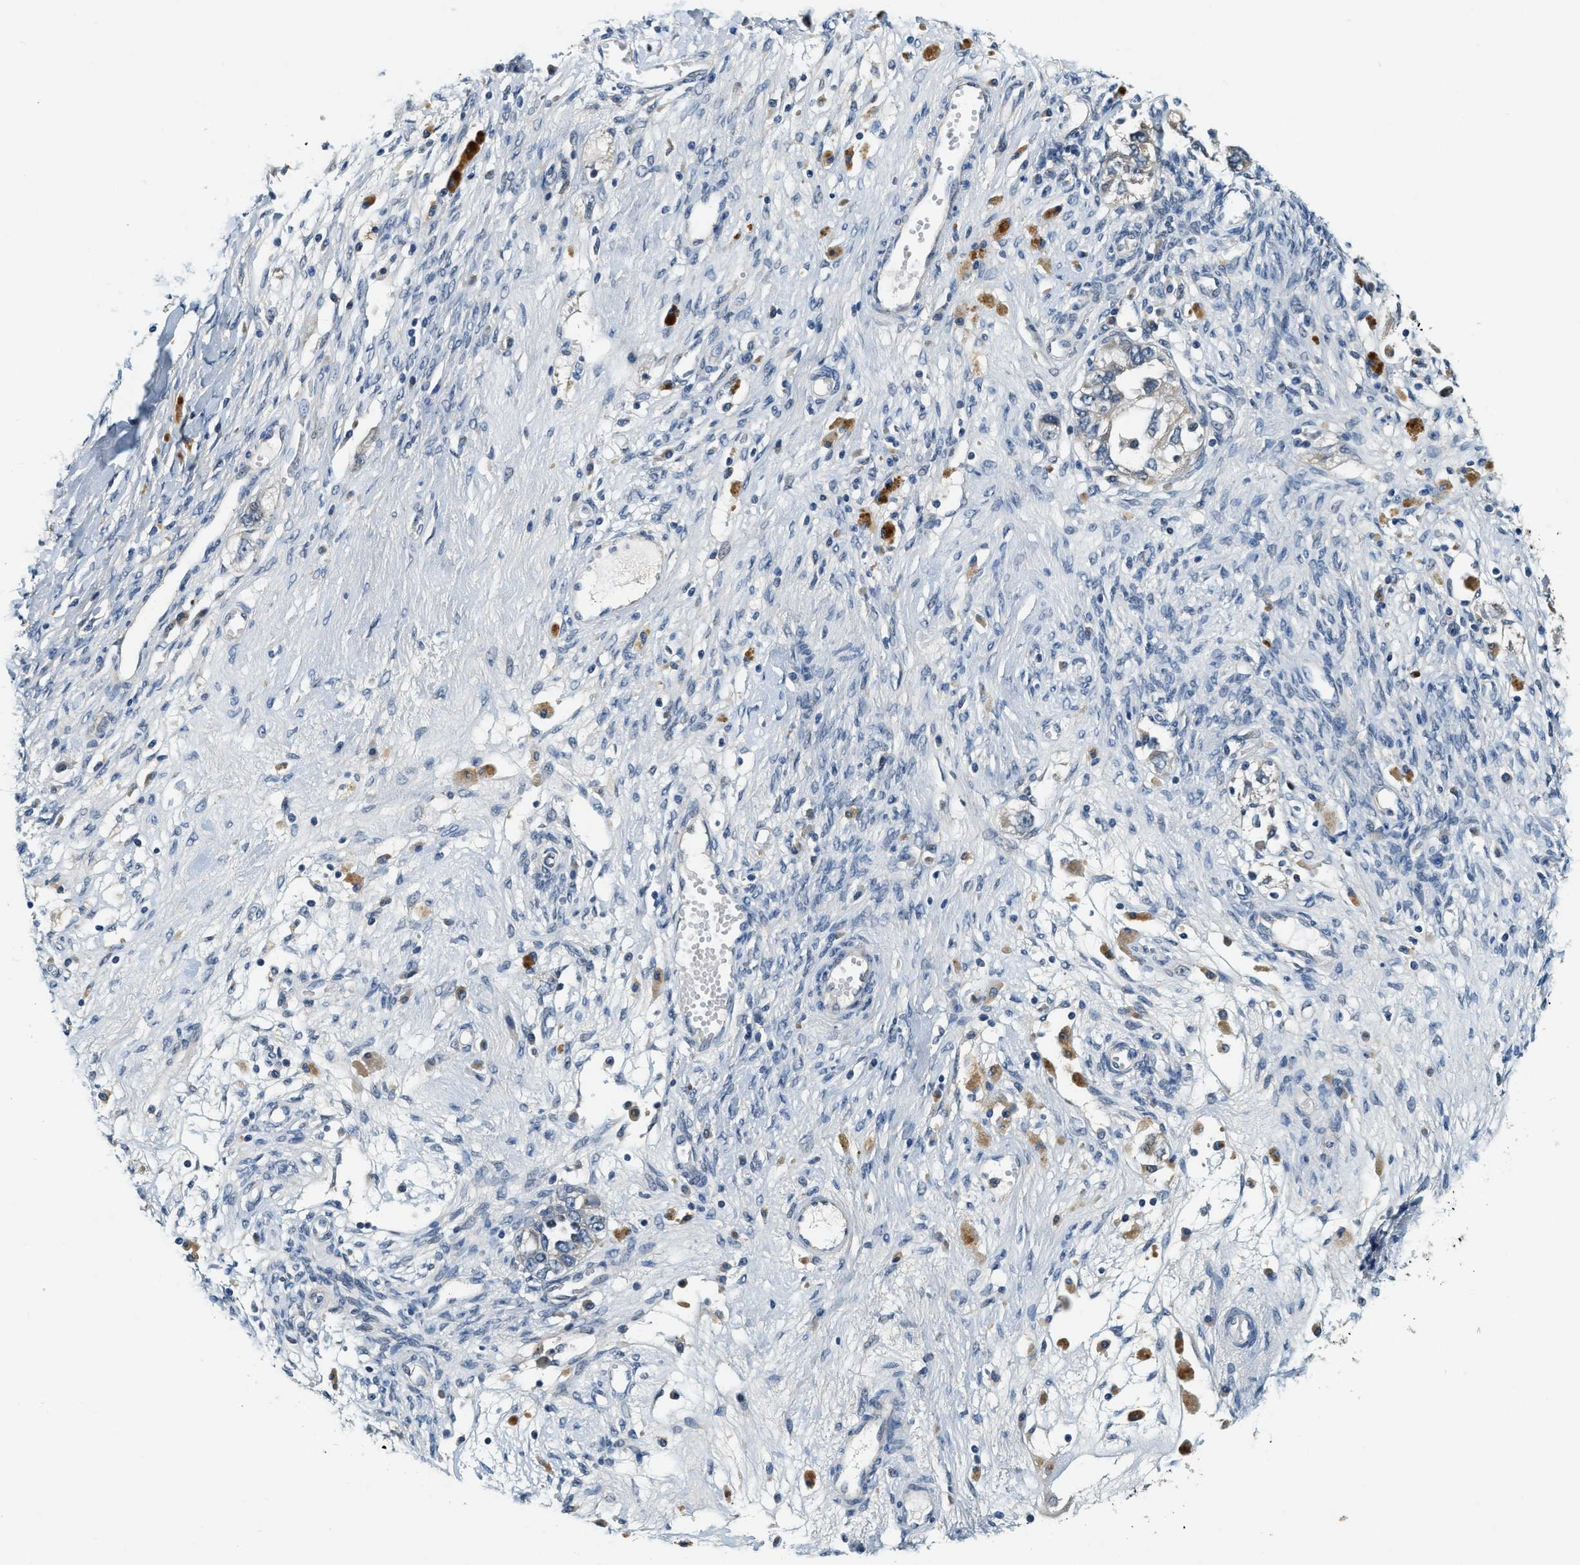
{"staining": {"intensity": "negative", "quantity": "none", "location": "none"}, "tissue": "ovarian cancer", "cell_type": "Tumor cells", "image_type": "cancer", "snomed": [{"axis": "morphology", "description": "Carcinoma, NOS"}, {"axis": "morphology", "description": "Cystadenocarcinoma, serous, NOS"}, {"axis": "topography", "description": "Ovary"}], "caption": "Photomicrograph shows no significant protein staining in tumor cells of ovarian cancer (serous cystadenocarcinoma).", "gene": "YAE1", "patient": {"sex": "female", "age": 69}}